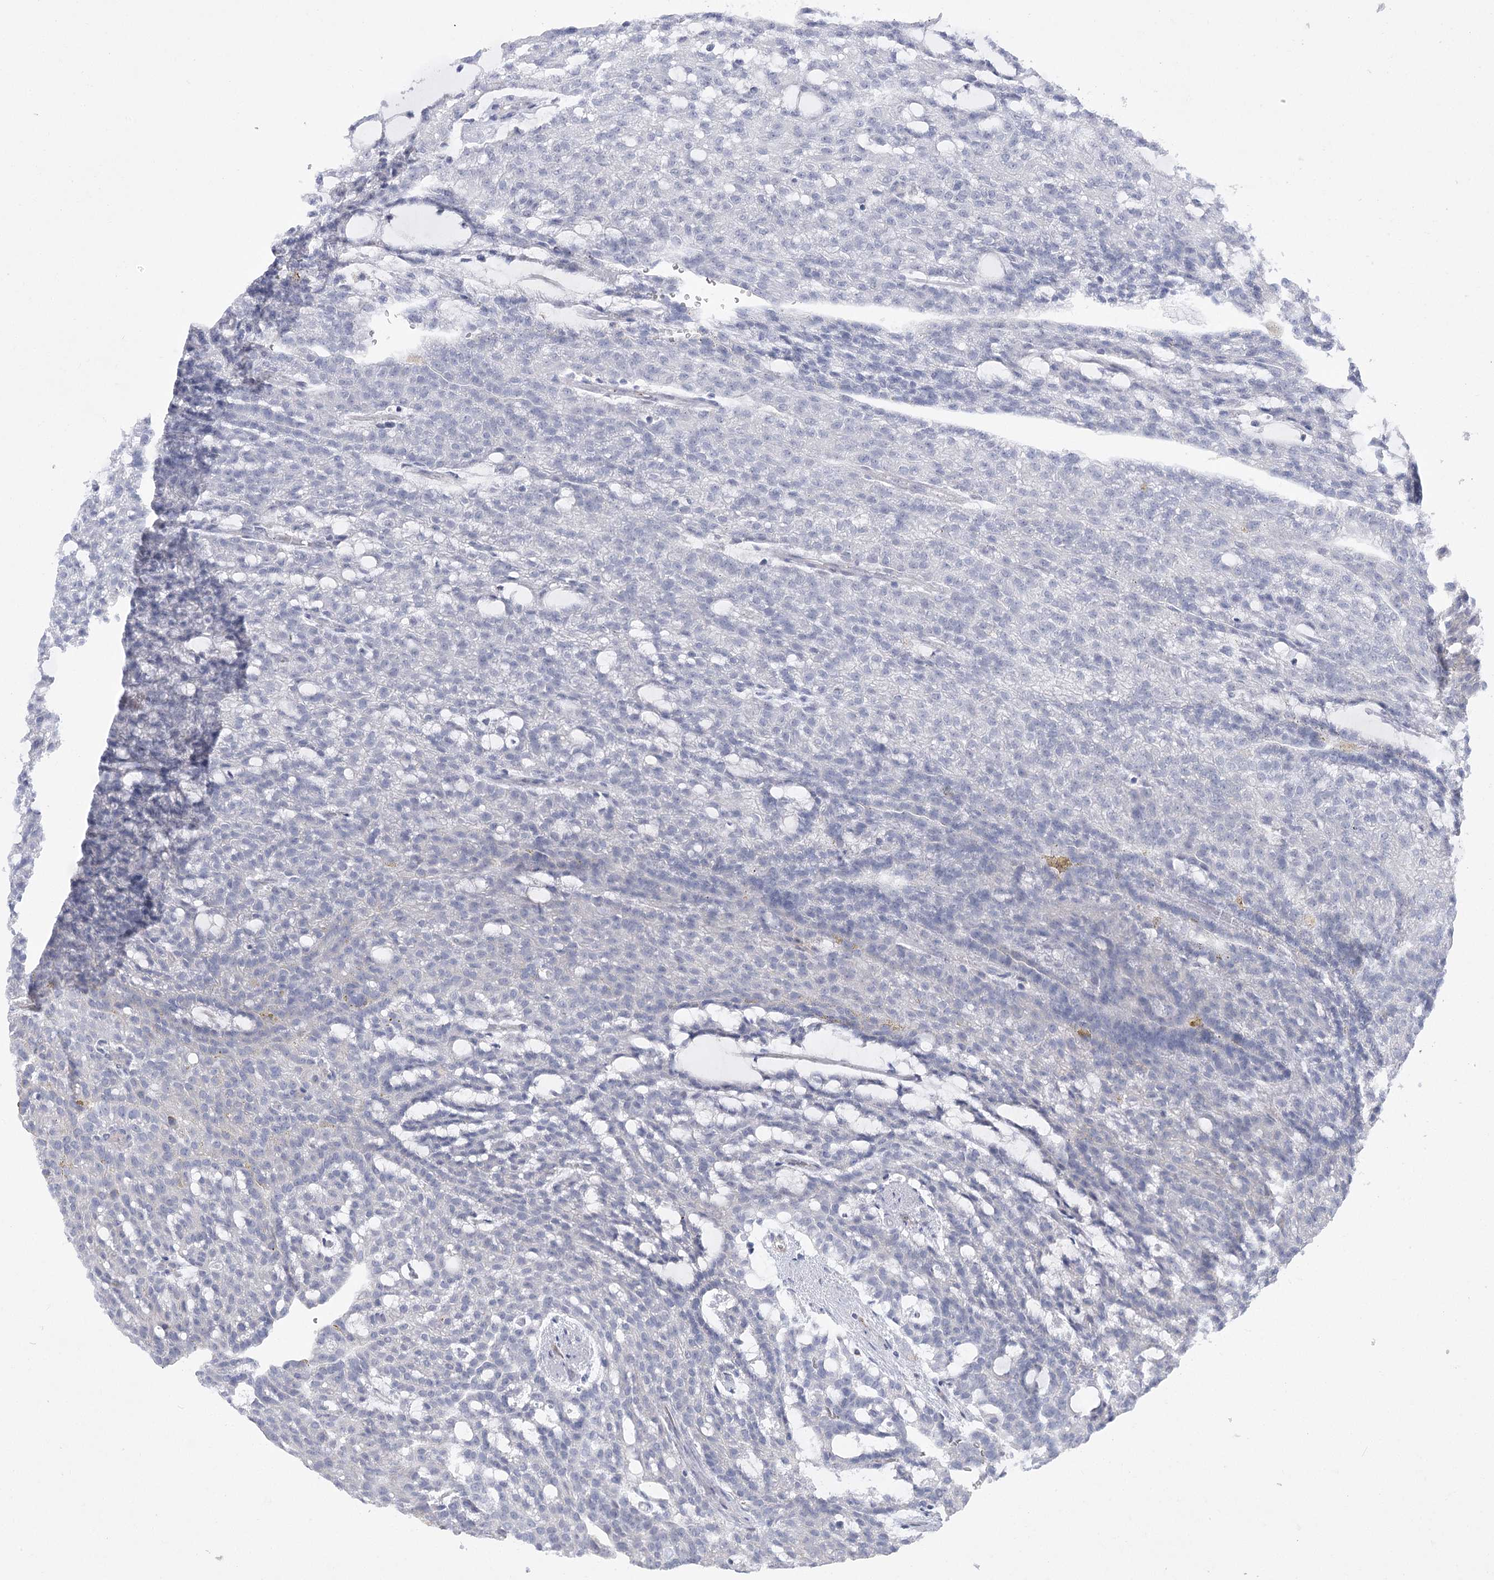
{"staining": {"intensity": "negative", "quantity": "none", "location": "none"}, "tissue": "renal cancer", "cell_type": "Tumor cells", "image_type": "cancer", "snomed": [{"axis": "morphology", "description": "Adenocarcinoma, NOS"}, {"axis": "topography", "description": "Kidney"}], "caption": "Immunohistochemistry image of renal cancer (adenocarcinoma) stained for a protein (brown), which exhibits no expression in tumor cells.", "gene": "FAM76B", "patient": {"sex": "male", "age": 63}}